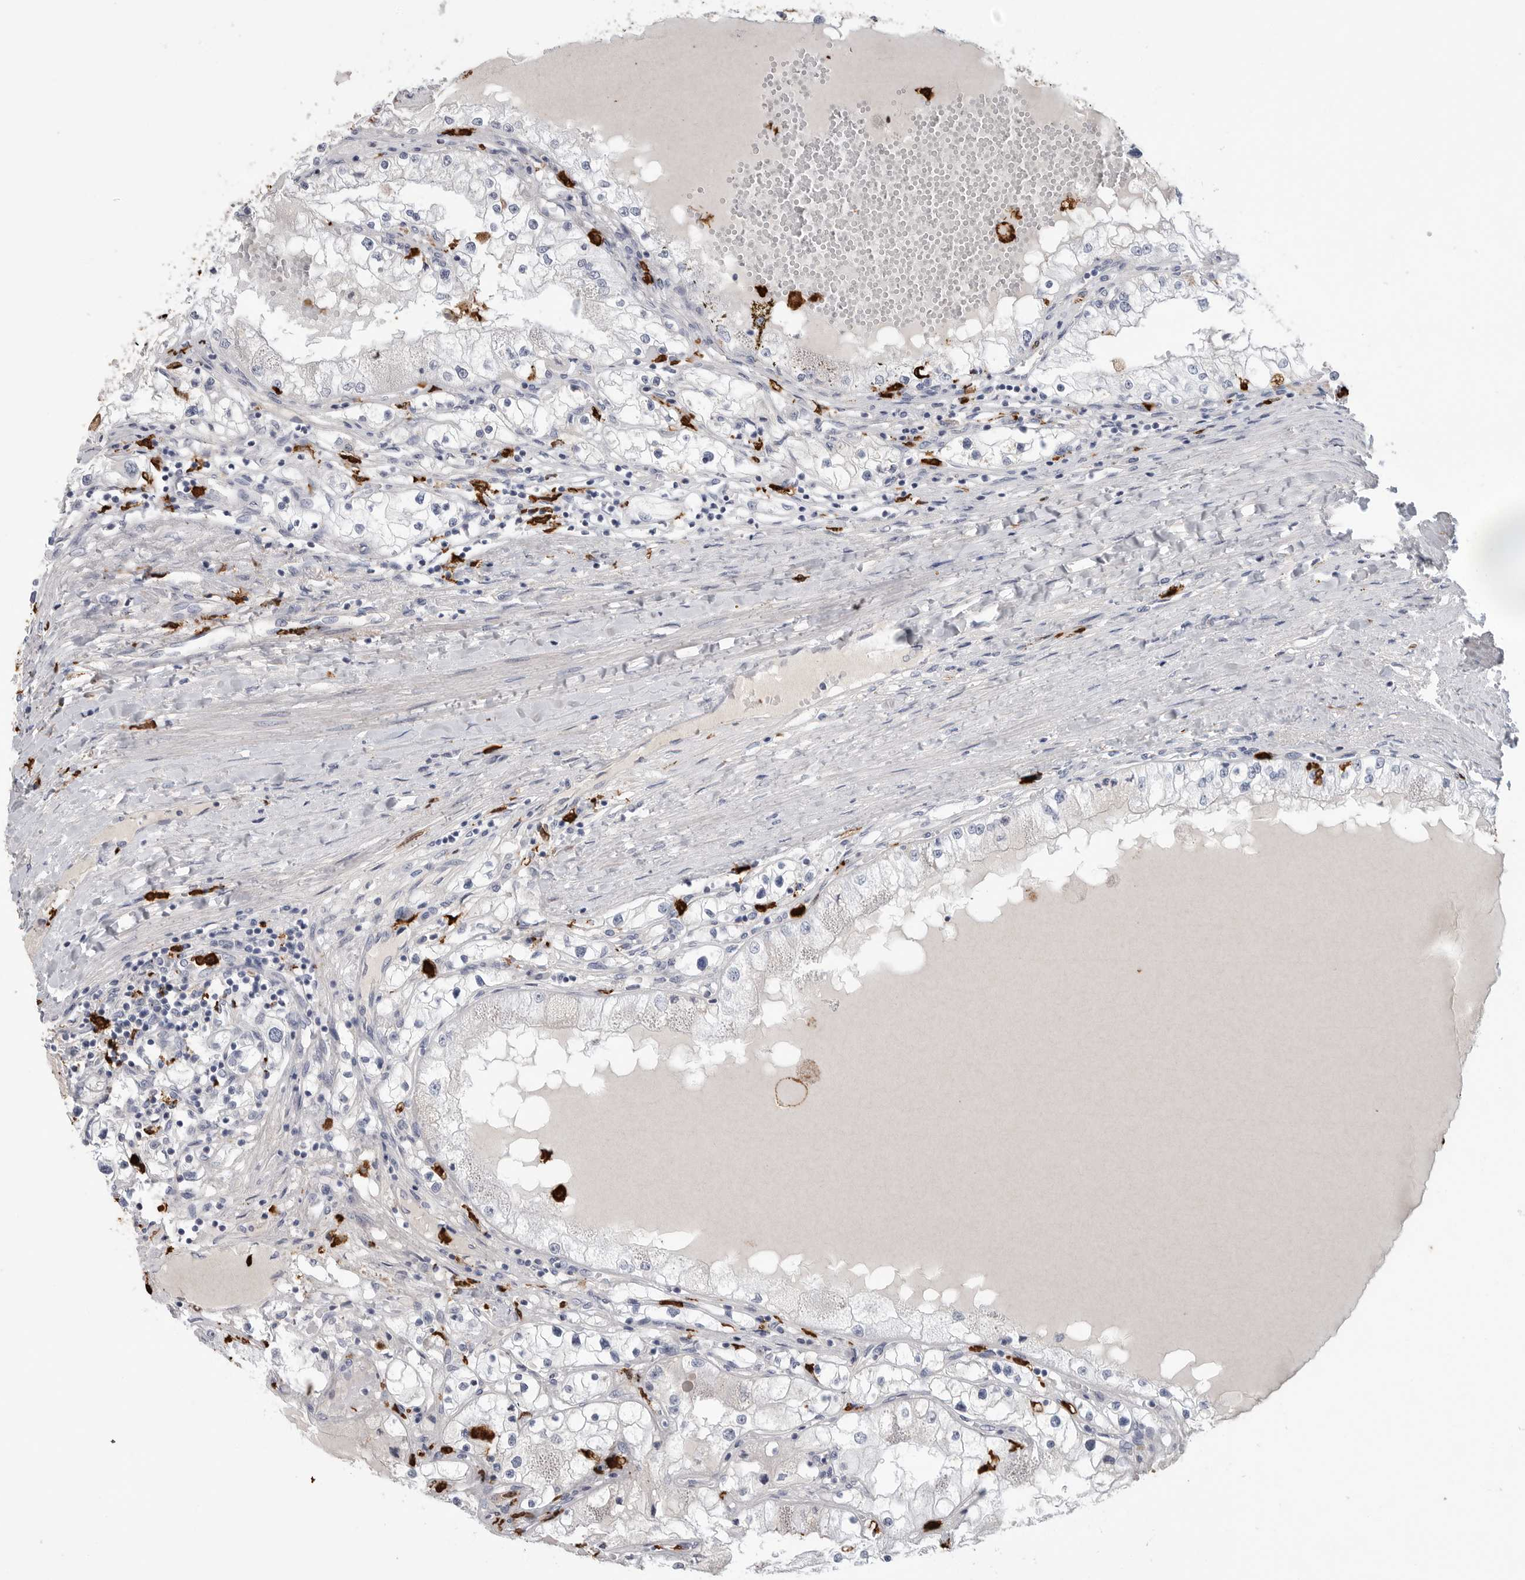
{"staining": {"intensity": "negative", "quantity": "none", "location": "none"}, "tissue": "renal cancer", "cell_type": "Tumor cells", "image_type": "cancer", "snomed": [{"axis": "morphology", "description": "Adenocarcinoma, NOS"}, {"axis": "topography", "description": "Kidney"}], "caption": "DAB (3,3'-diaminobenzidine) immunohistochemical staining of human renal adenocarcinoma shows no significant staining in tumor cells. (DAB (3,3'-diaminobenzidine) immunohistochemistry (IHC) with hematoxylin counter stain).", "gene": "CYB561D1", "patient": {"sex": "male", "age": 68}}